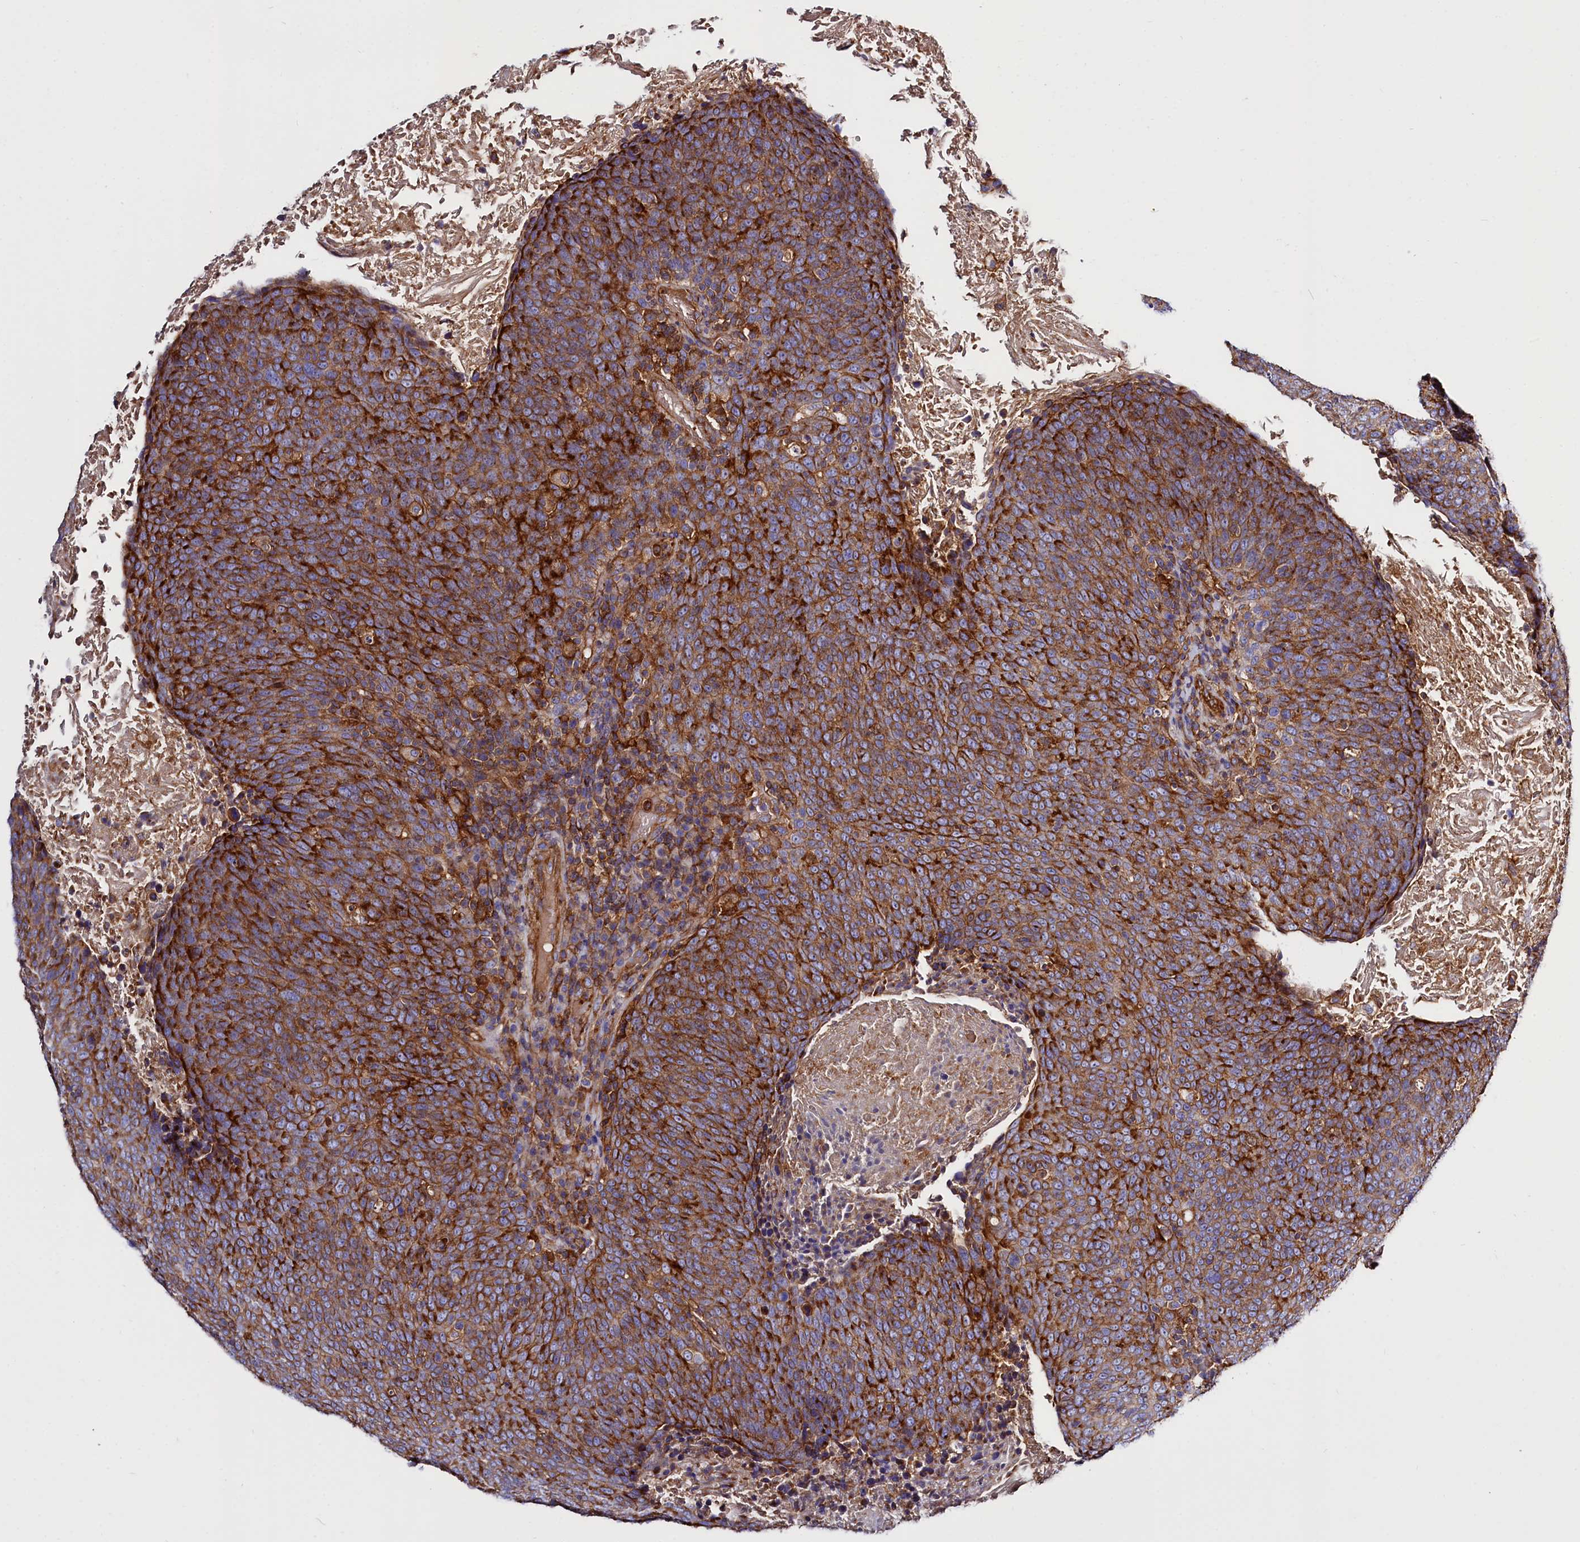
{"staining": {"intensity": "strong", "quantity": ">75%", "location": "cytoplasmic/membranous"}, "tissue": "head and neck cancer", "cell_type": "Tumor cells", "image_type": "cancer", "snomed": [{"axis": "morphology", "description": "Squamous cell carcinoma, NOS"}, {"axis": "morphology", "description": "Squamous cell carcinoma, metastatic, NOS"}, {"axis": "topography", "description": "Lymph node"}, {"axis": "topography", "description": "Head-Neck"}], "caption": "Approximately >75% of tumor cells in head and neck cancer display strong cytoplasmic/membranous protein staining as visualized by brown immunohistochemical staining.", "gene": "ANO6", "patient": {"sex": "male", "age": 62}}